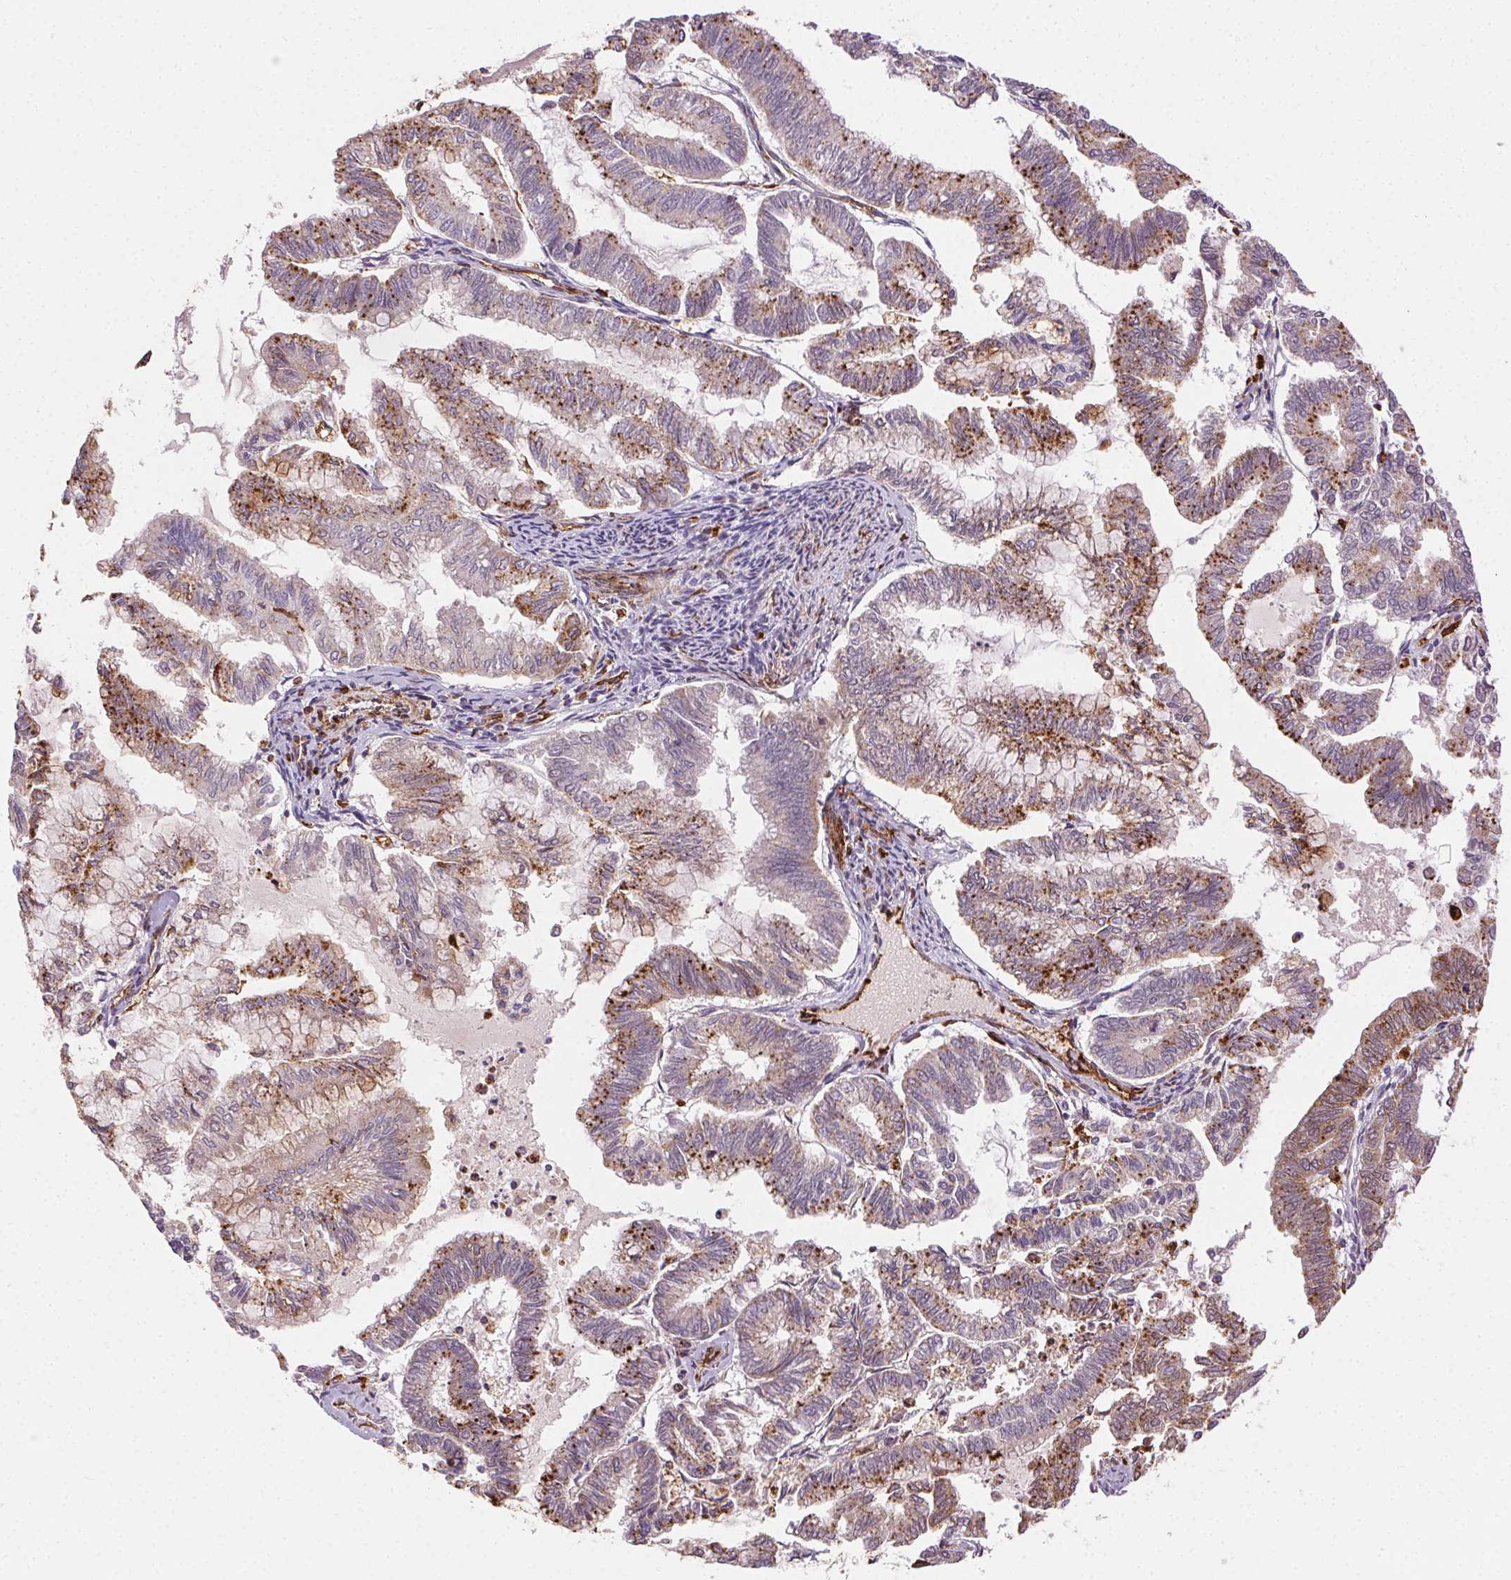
{"staining": {"intensity": "moderate", "quantity": "25%-75%", "location": "cytoplasmic/membranous"}, "tissue": "endometrial cancer", "cell_type": "Tumor cells", "image_type": "cancer", "snomed": [{"axis": "morphology", "description": "Adenocarcinoma, NOS"}, {"axis": "topography", "description": "Endometrium"}], "caption": "Moderate cytoplasmic/membranous positivity is seen in approximately 25%-75% of tumor cells in endometrial cancer. (Stains: DAB (3,3'-diaminobenzidine) in brown, nuclei in blue, Microscopy: brightfield microscopy at high magnification).", "gene": "RNASET2", "patient": {"sex": "female", "age": 79}}